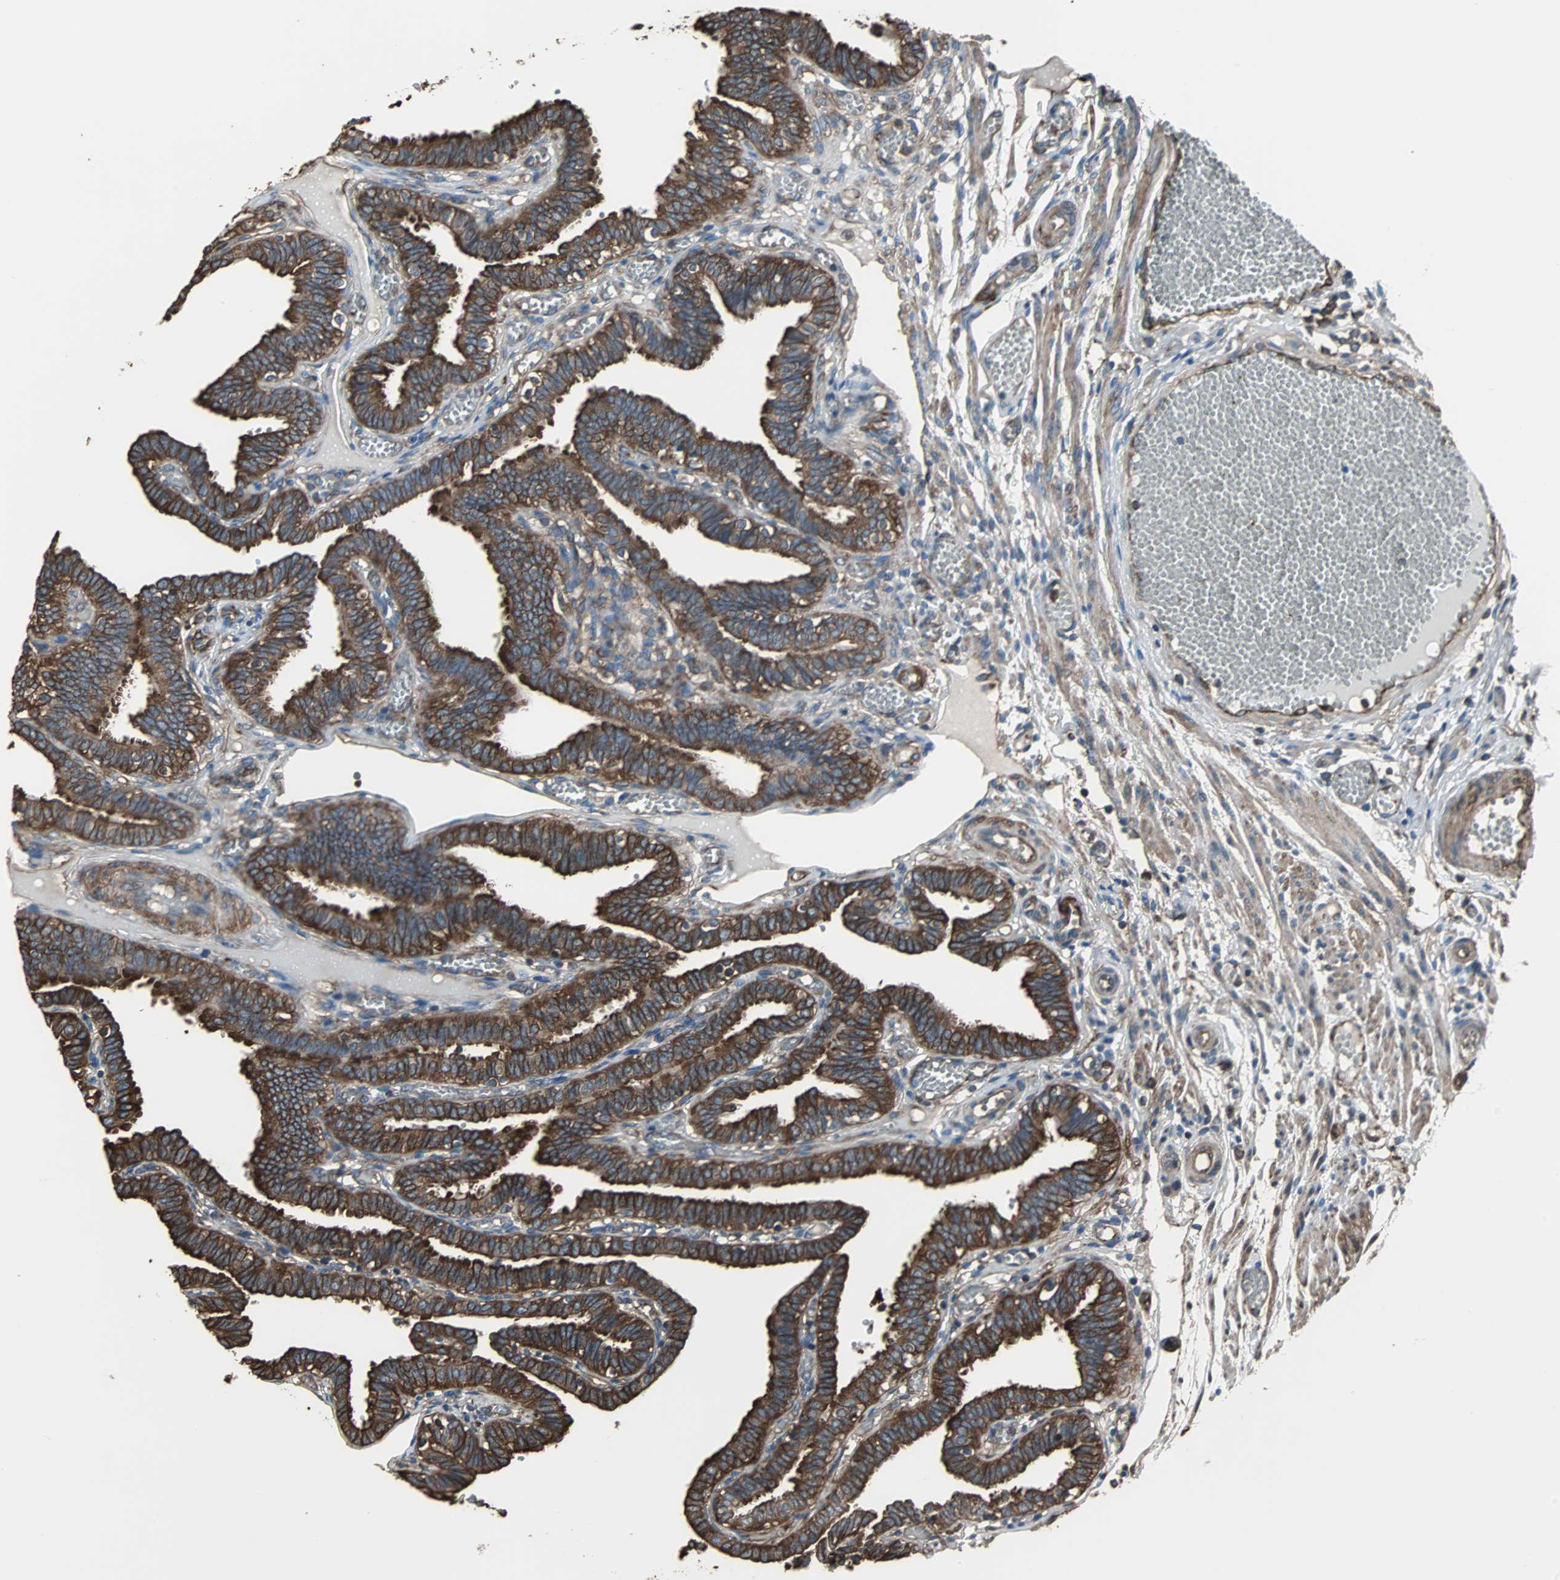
{"staining": {"intensity": "strong", "quantity": ">75%", "location": "cytoplasmic/membranous"}, "tissue": "fallopian tube", "cell_type": "Glandular cells", "image_type": "normal", "snomed": [{"axis": "morphology", "description": "Normal tissue, NOS"}, {"axis": "topography", "description": "Fallopian tube"}], "caption": "The photomicrograph displays immunohistochemical staining of unremarkable fallopian tube. There is strong cytoplasmic/membranous expression is appreciated in approximately >75% of glandular cells.", "gene": "ACTN1", "patient": {"sex": "female", "age": 29}}